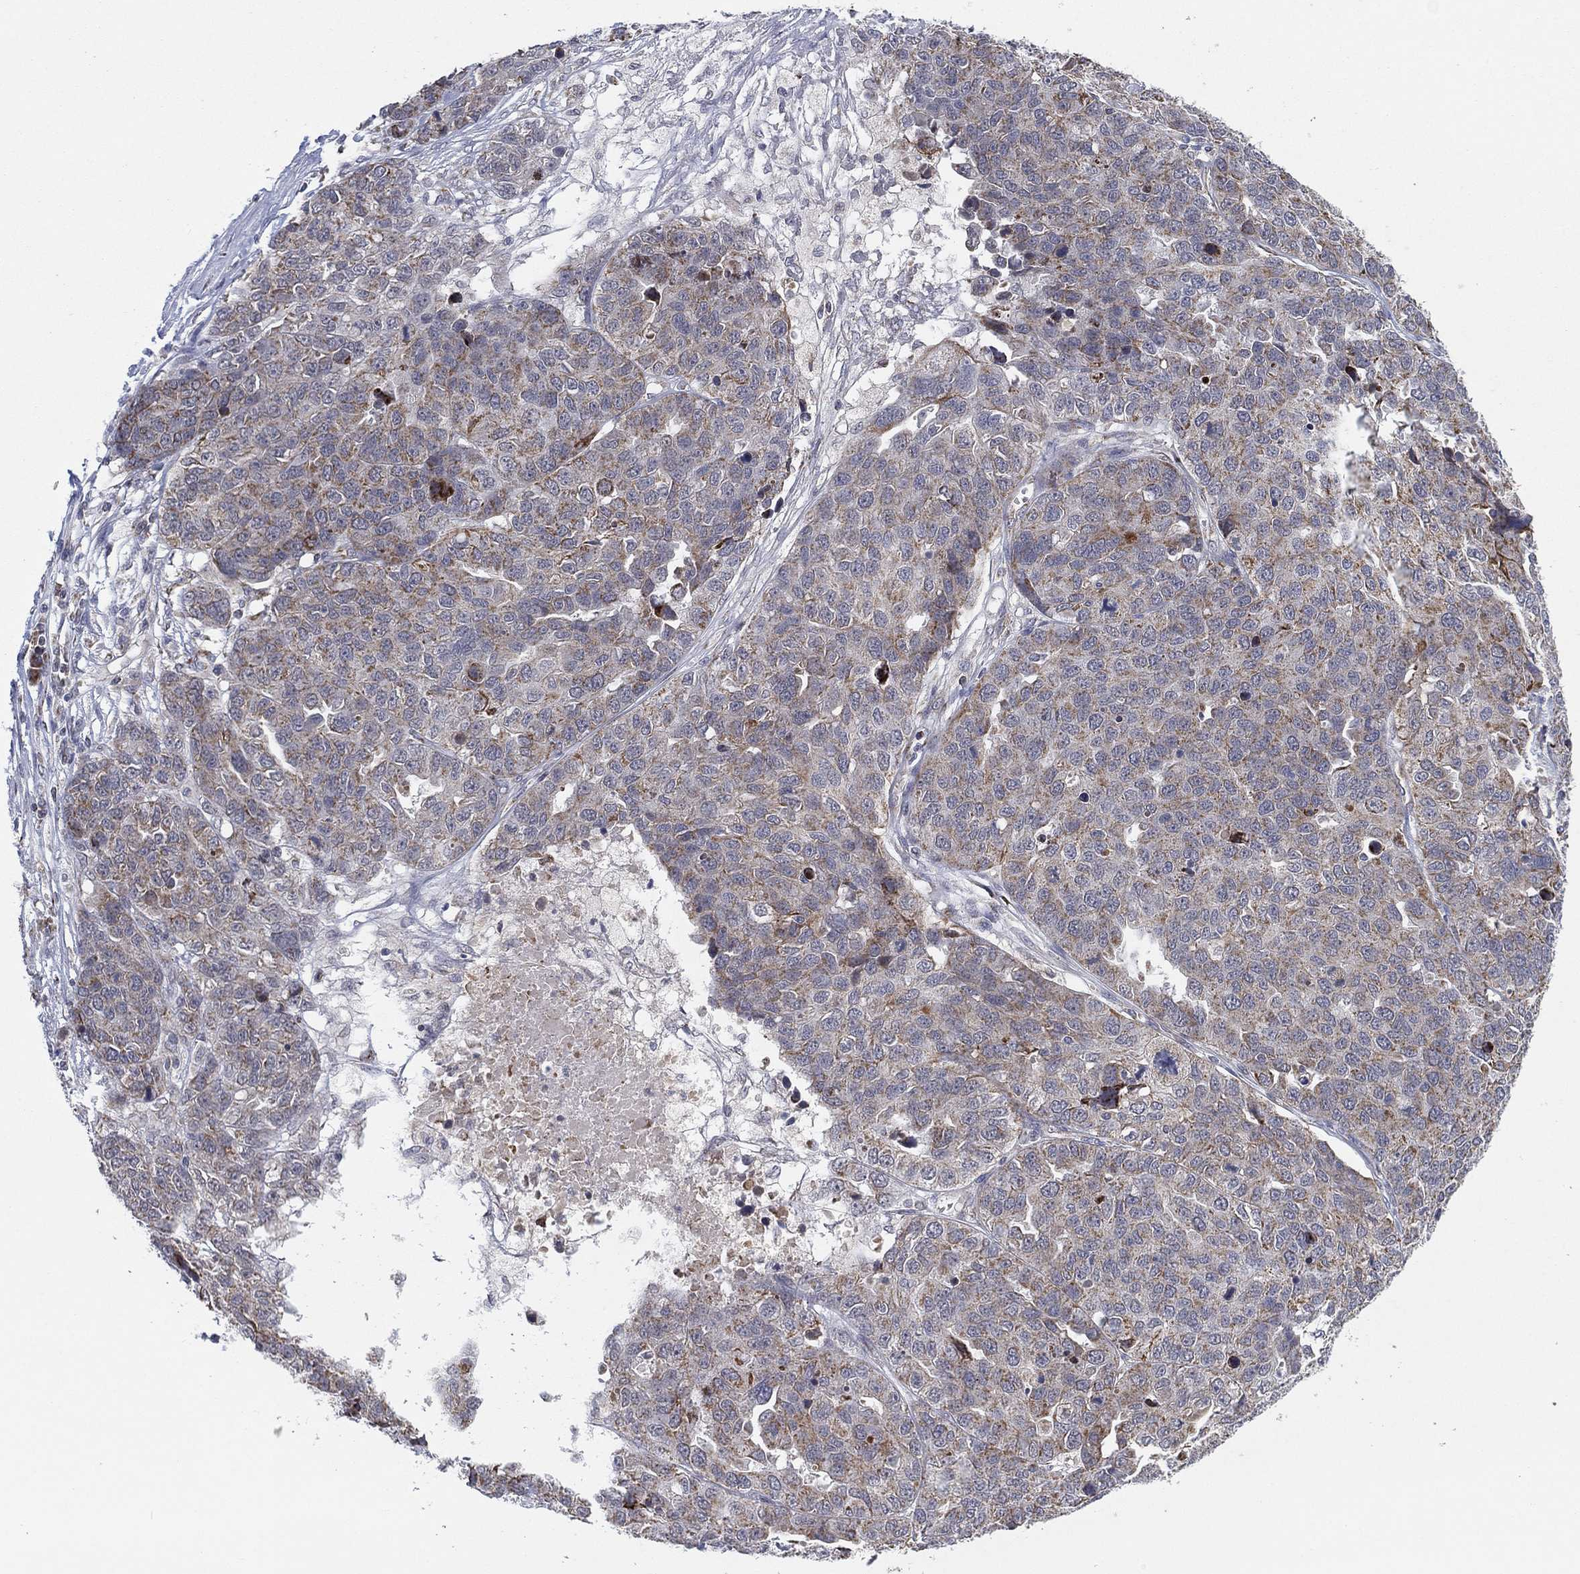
{"staining": {"intensity": "weak", "quantity": "<25%", "location": "cytoplasmic/membranous"}, "tissue": "ovarian cancer", "cell_type": "Tumor cells", "image_type": "cancer", "snomed": [{"axis": "morphology", "description": "Cystadenocarcinoma, serous, NOS"}, {"axis": "topography", "description": "Ovary"}], "caption": "Immunohistochemistry micrograph of serous cystadenocarcinoma (ovarian) stained for a protein (brown), which reveals no positivity in tumor cells.", "gene": "PSMG4", "patient": {"sex": "female", "age": 87}}